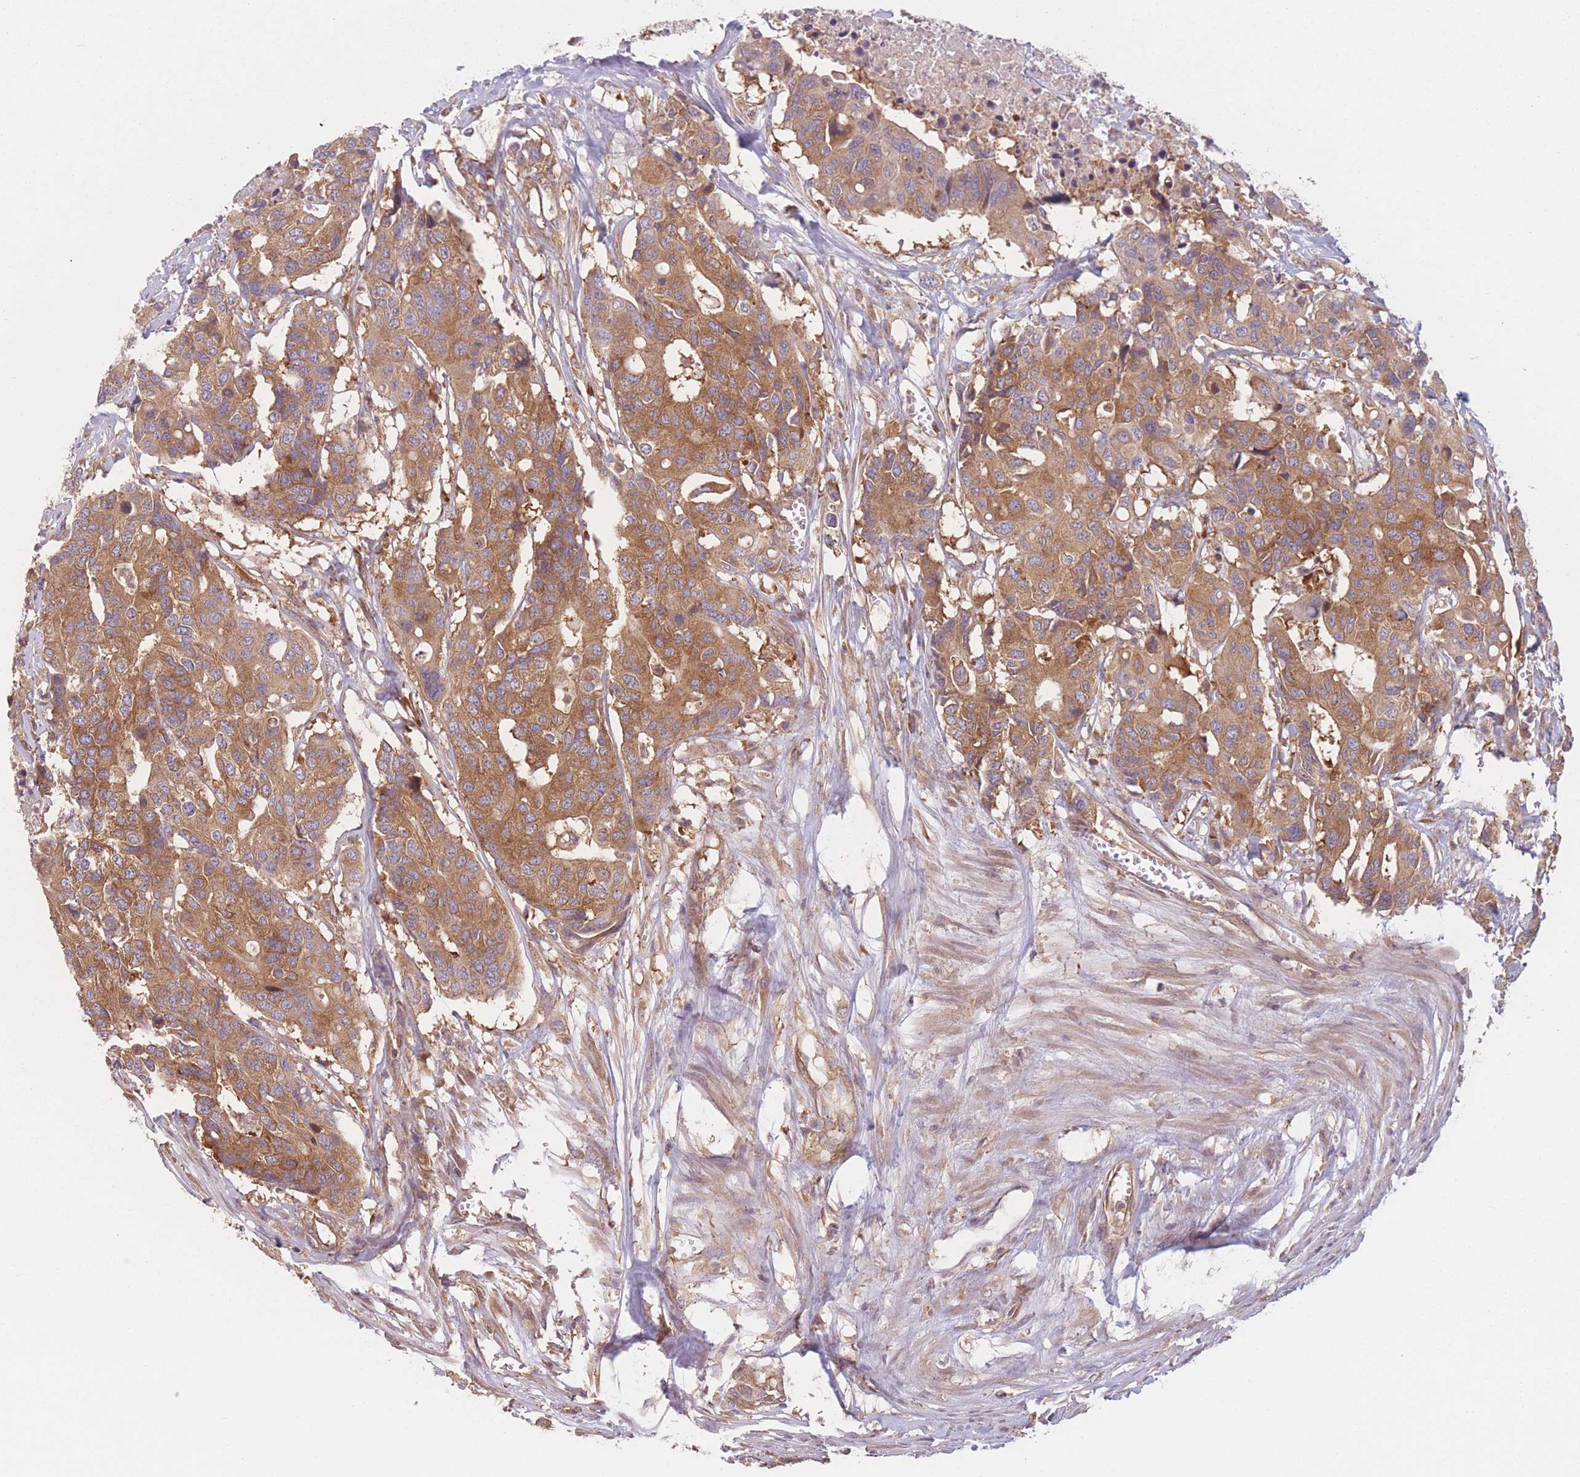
{"staining": {"intensity": "moderate", "quantity": ">75%", "location": "cytoplasmic/membranous"}, "tissue": "colorectal cancer", "cell_type": "Tumor cells", "image_type": "cancer", "snomed": [{"axis": "morphology", "description": "Adenocarcinoma, NOS"}, {"axis": "topography", "description": "Colon"}], "caption": "Immunohistochemistry micrograph of colorectal cancer stained for a protein (brown), which displays medium levels of moderate cytoplasmic/membranous positivity in approximately >75% of tumor cells.", "gene": "WASHC2A", "patient": {"sex": "male", "age": 77}}